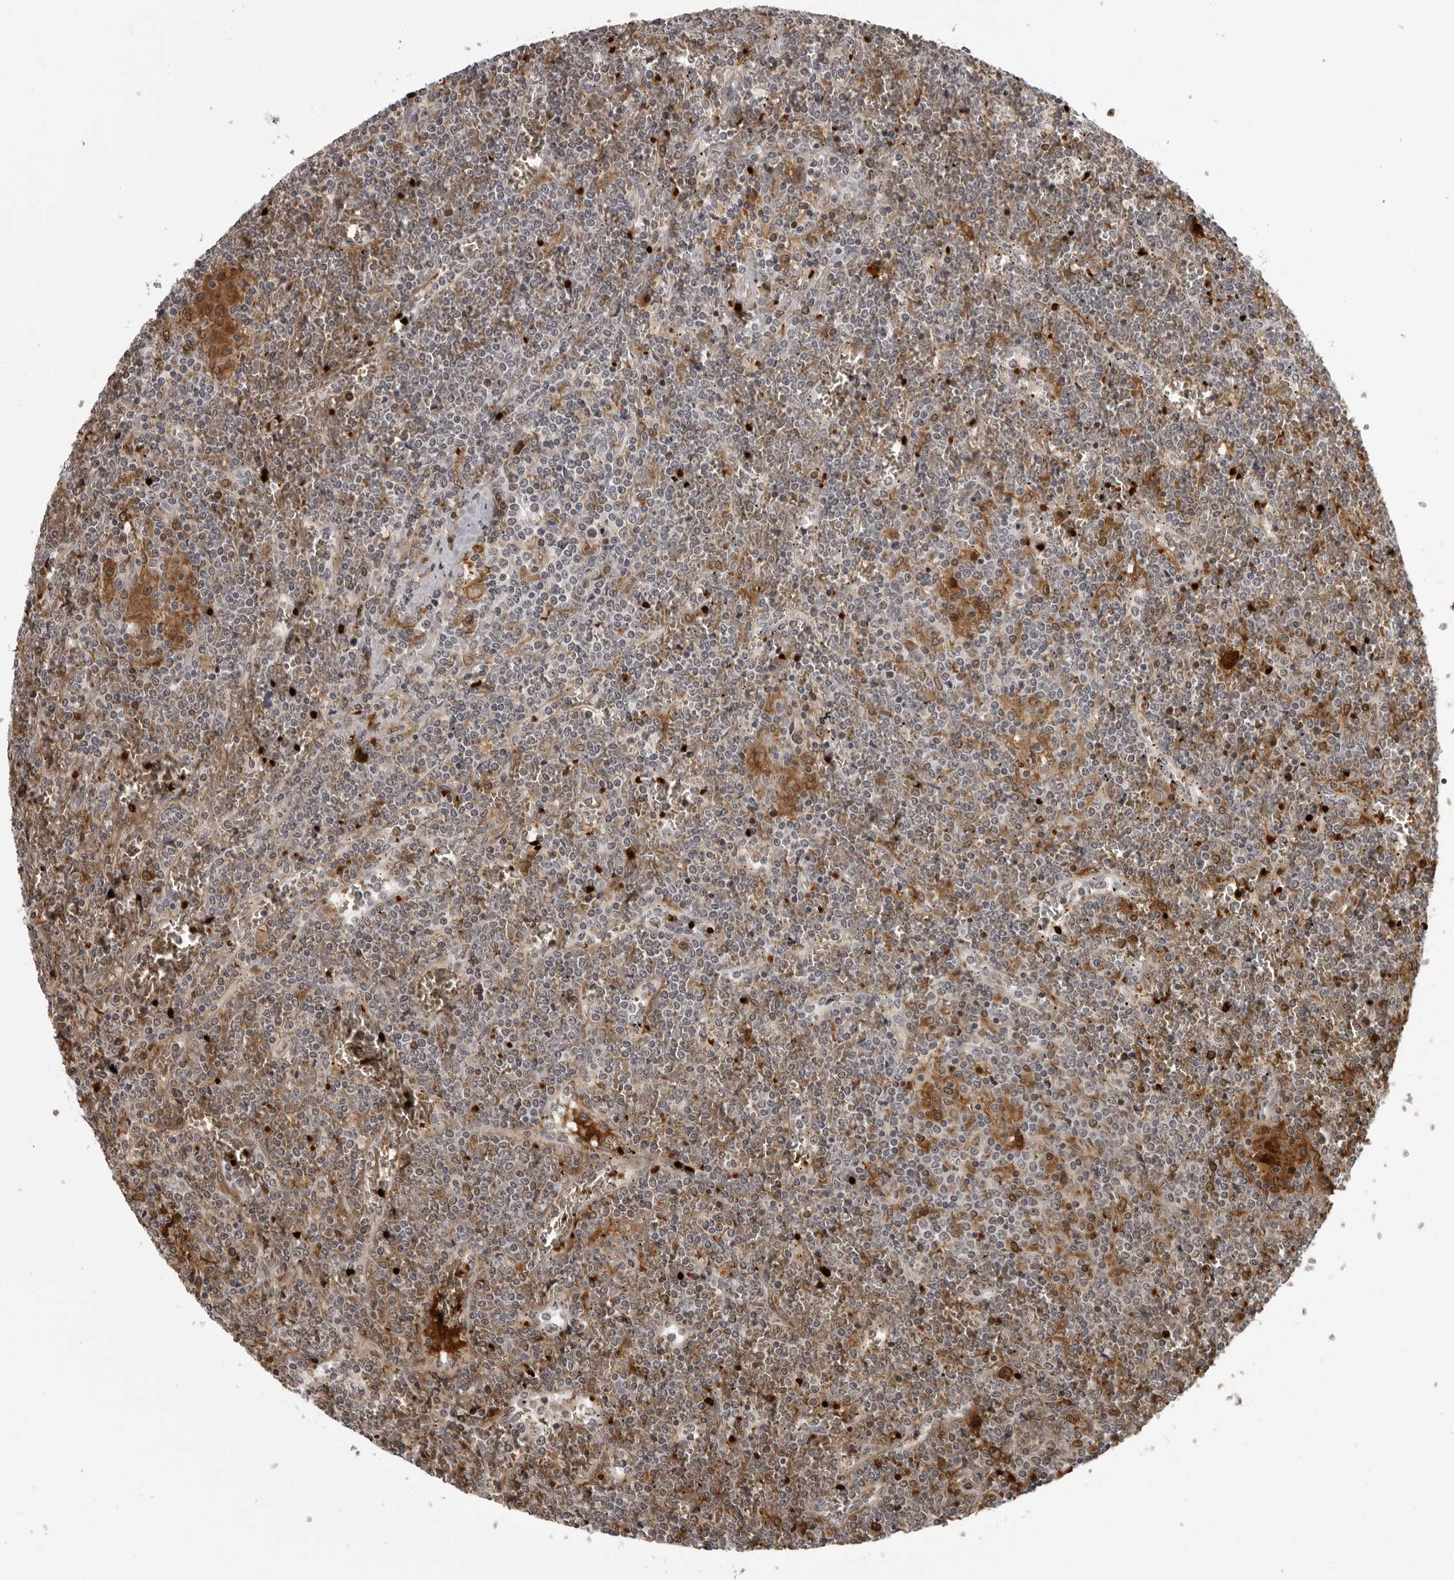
{"staining": {"intensity": "weak", "quantity": ">75%", "location": "cytoplasmic/membranous"}, "tissue": "lymphoma", "cell_type": "Tumor cells", "image_type": "cancer", "snomed": [{"axis": "morphology", "description": "Malignant lymphoma, non-Hodgkin's type, Low grade"}, {"axis": "topography", "description": "Spleen"}], "caption": "Protein expression analysis of malignant lymphoma, non-Hodgkin's type (low-grade) shows weak cytoplasmic/membranous staining in approximately >75% of tumor cells.", "gene": "THOP1", "patient": {"sex": "female", "age": 19}}